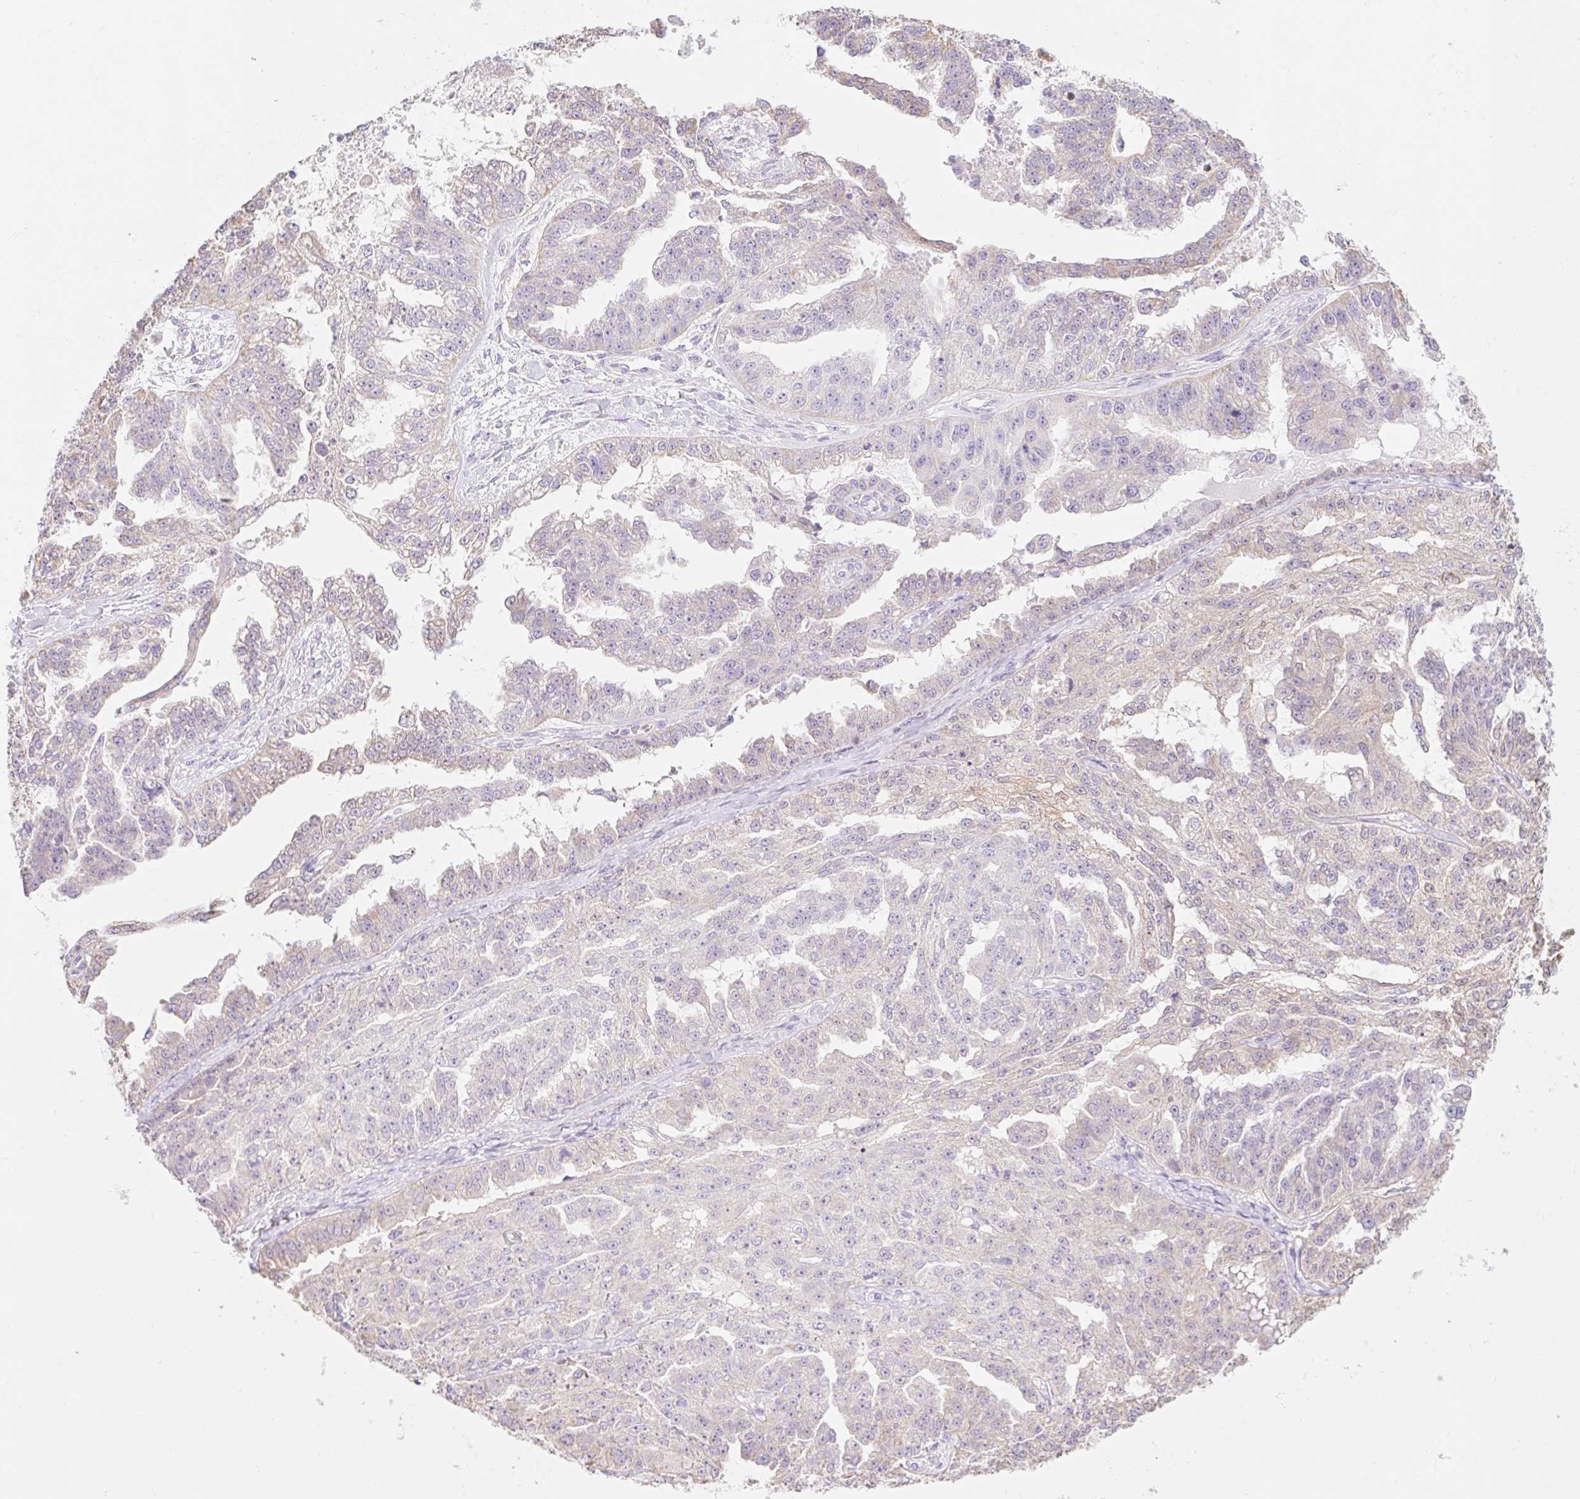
{"staining": {"intensity": "negative", "quantity": "none", "location": "none"}, "tissue": "ovarian cancer", "cell_type": "Tumor cells", "image_type": "cancer", "snomed": [{"axis": "morphology", "description": "Cystadenocarcinoma, serous, NOS"}, {"axis": "topography", "description": "Ovary"}], "caption": "The micrograph reveals no significant positivity in tumor cells of ovarian cancer.", "gene": "DHX35", "patient": {"sex": "female", "age": 58}}